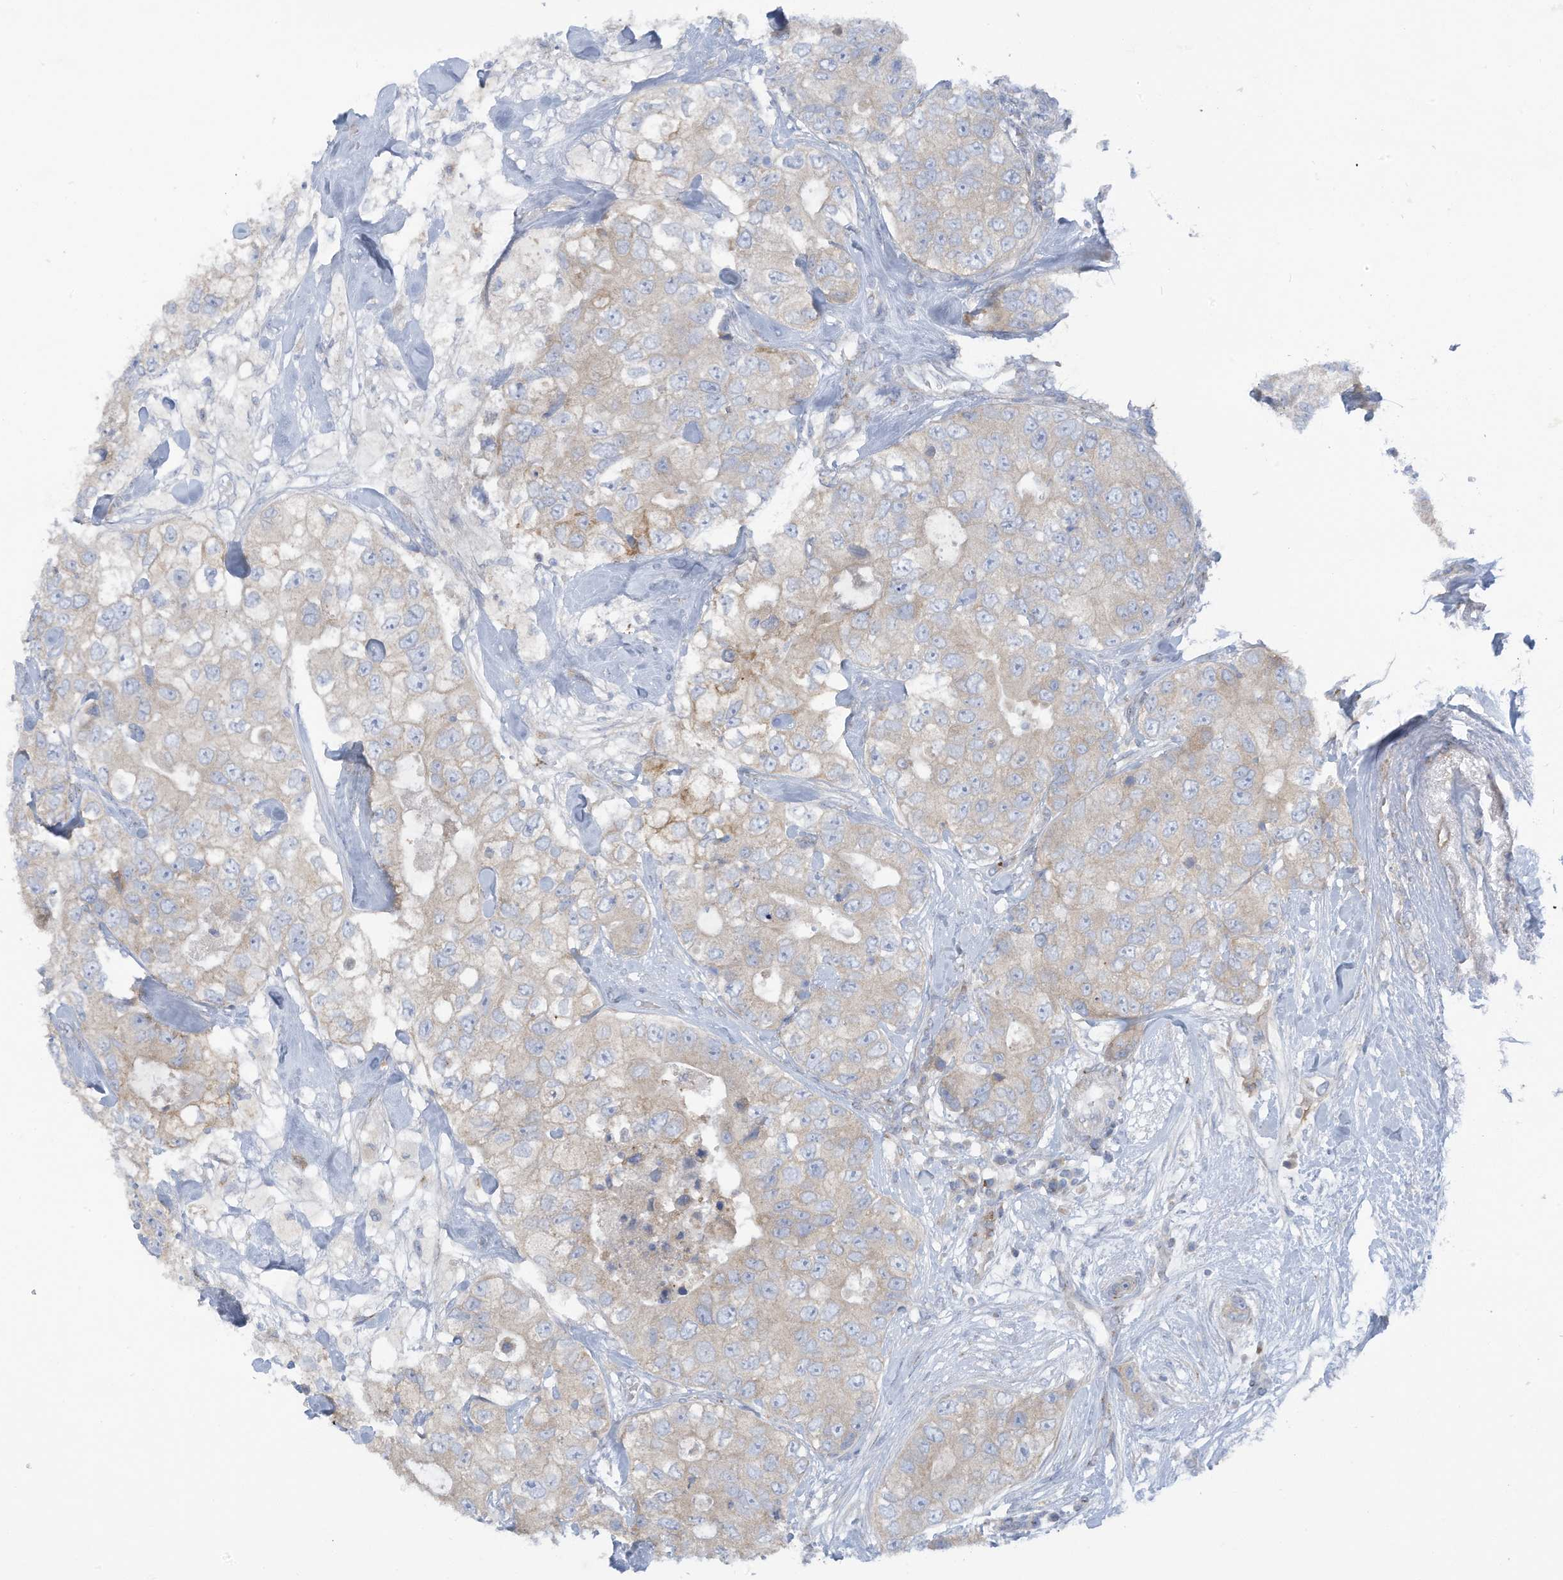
{"staining": {"intensity": "weak", "quantity": "<25%", "location": "cytoplasmic/membranous"}, "tissue": "breast cancer", "cell_type": "Tumor cells", "image_type": "cancer", "snomed": [{"axis": "morphology", "description": "Duct carcinoma"}, {"axis": "topography", "description": "Breast"}], "caption": "Immunohistochemistry (IHC) micrograph of neoplastic tissue: infiltrating ductal carcinoma (breast) stained with DAB displays no significant protein expression in tumor cells.", "gene": "TRMT2B", "patient": {"sex": "female", "age": 62}}